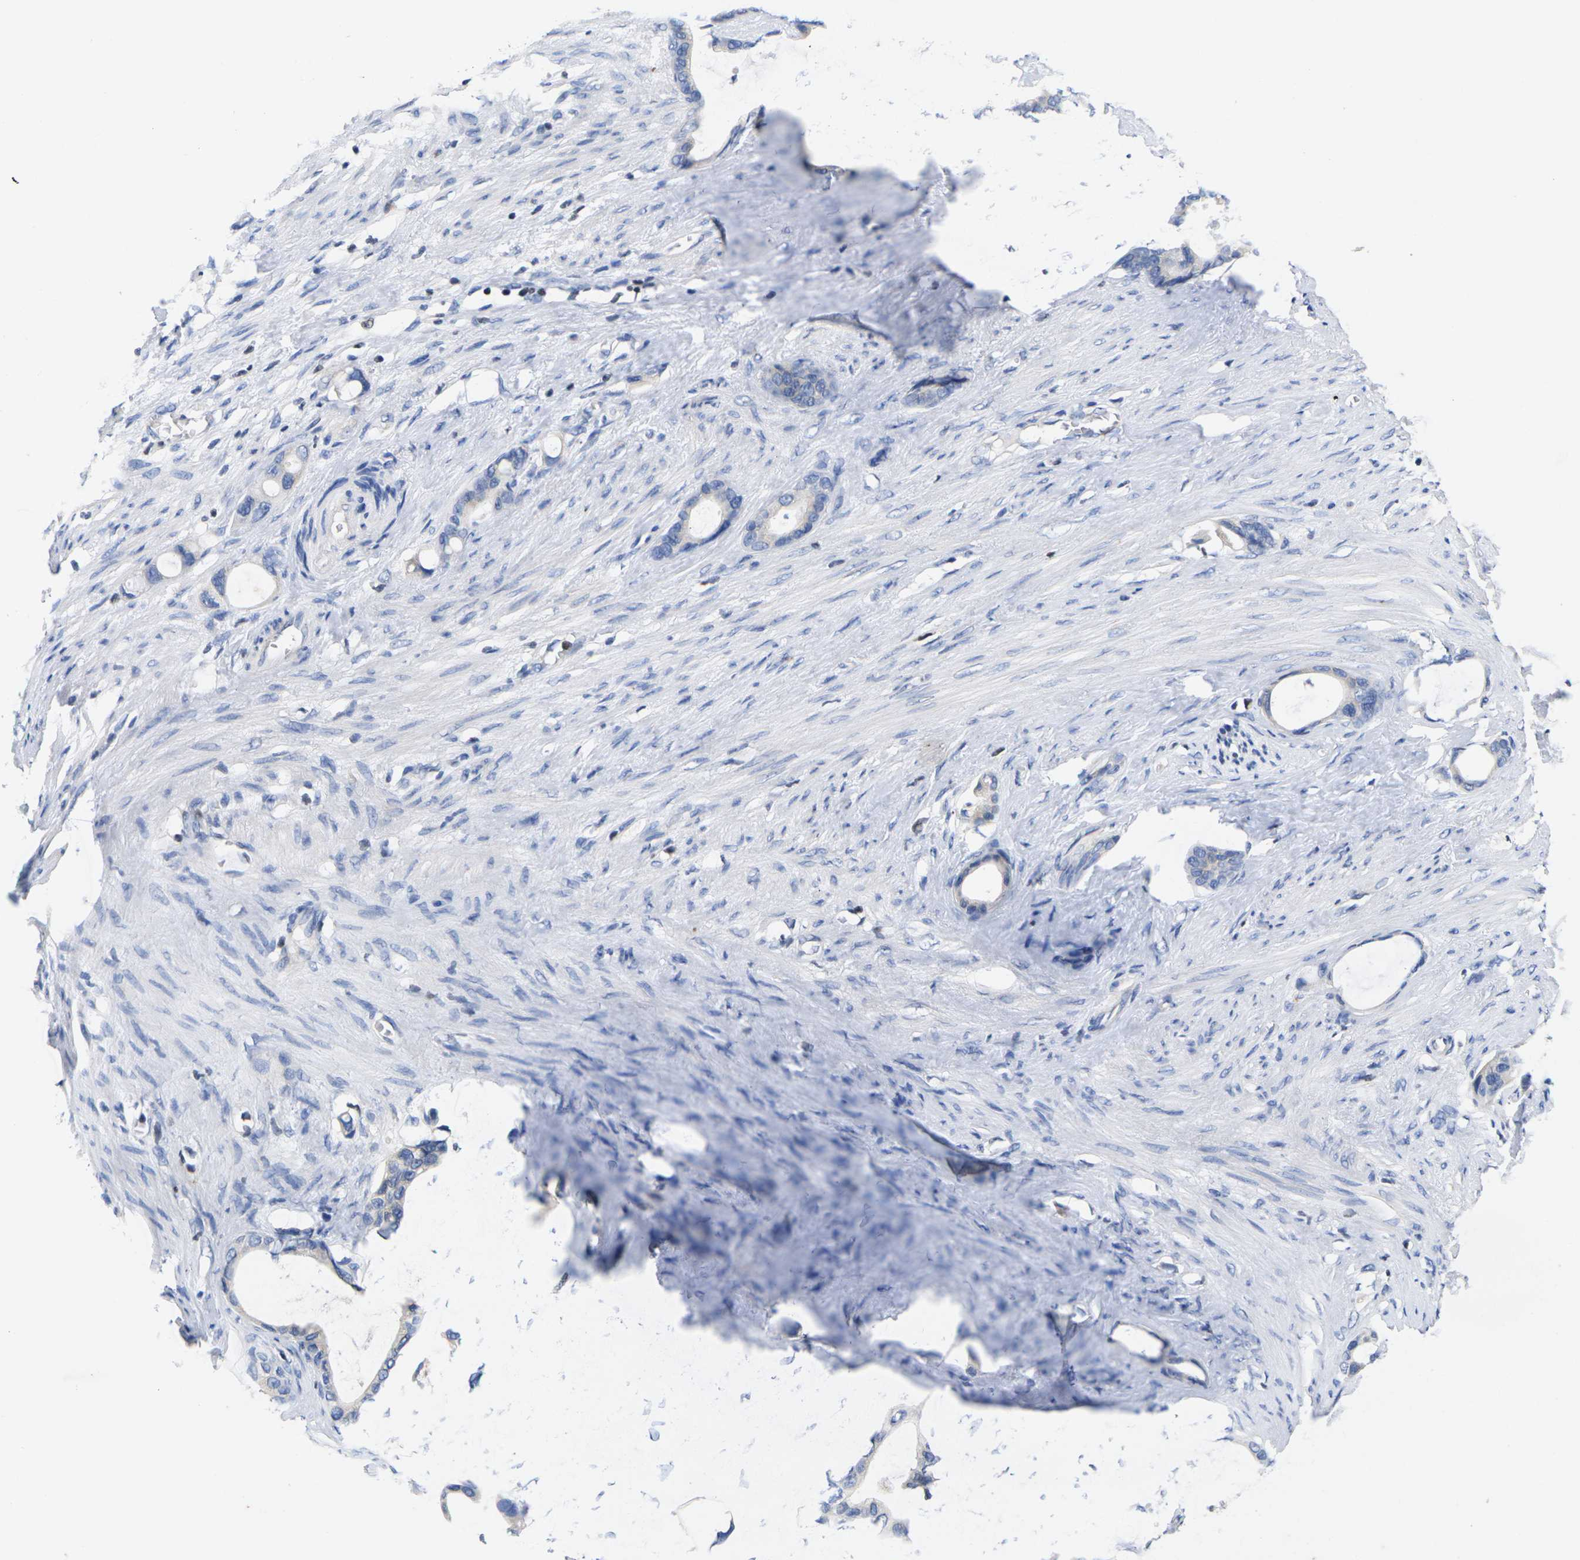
{"staining": {"intensity": "negative", "quantity": "none", "location": "none"}, "tissue": "stomach cancer", "cell_type": "Tumor cells", "image_type": "cancer", "snomed": [{"axis": "morphology", "description": "Adenocarcinoma, NOS"}, {"axis": "topography", "description": "Stomach"}], "caption": "A photomicrograph of stomach cancer stained for a protein demonstrates no brown staining in tumor cells.", "gene": "IKZF1", "patient": {"sex": "female", "age": 75}}